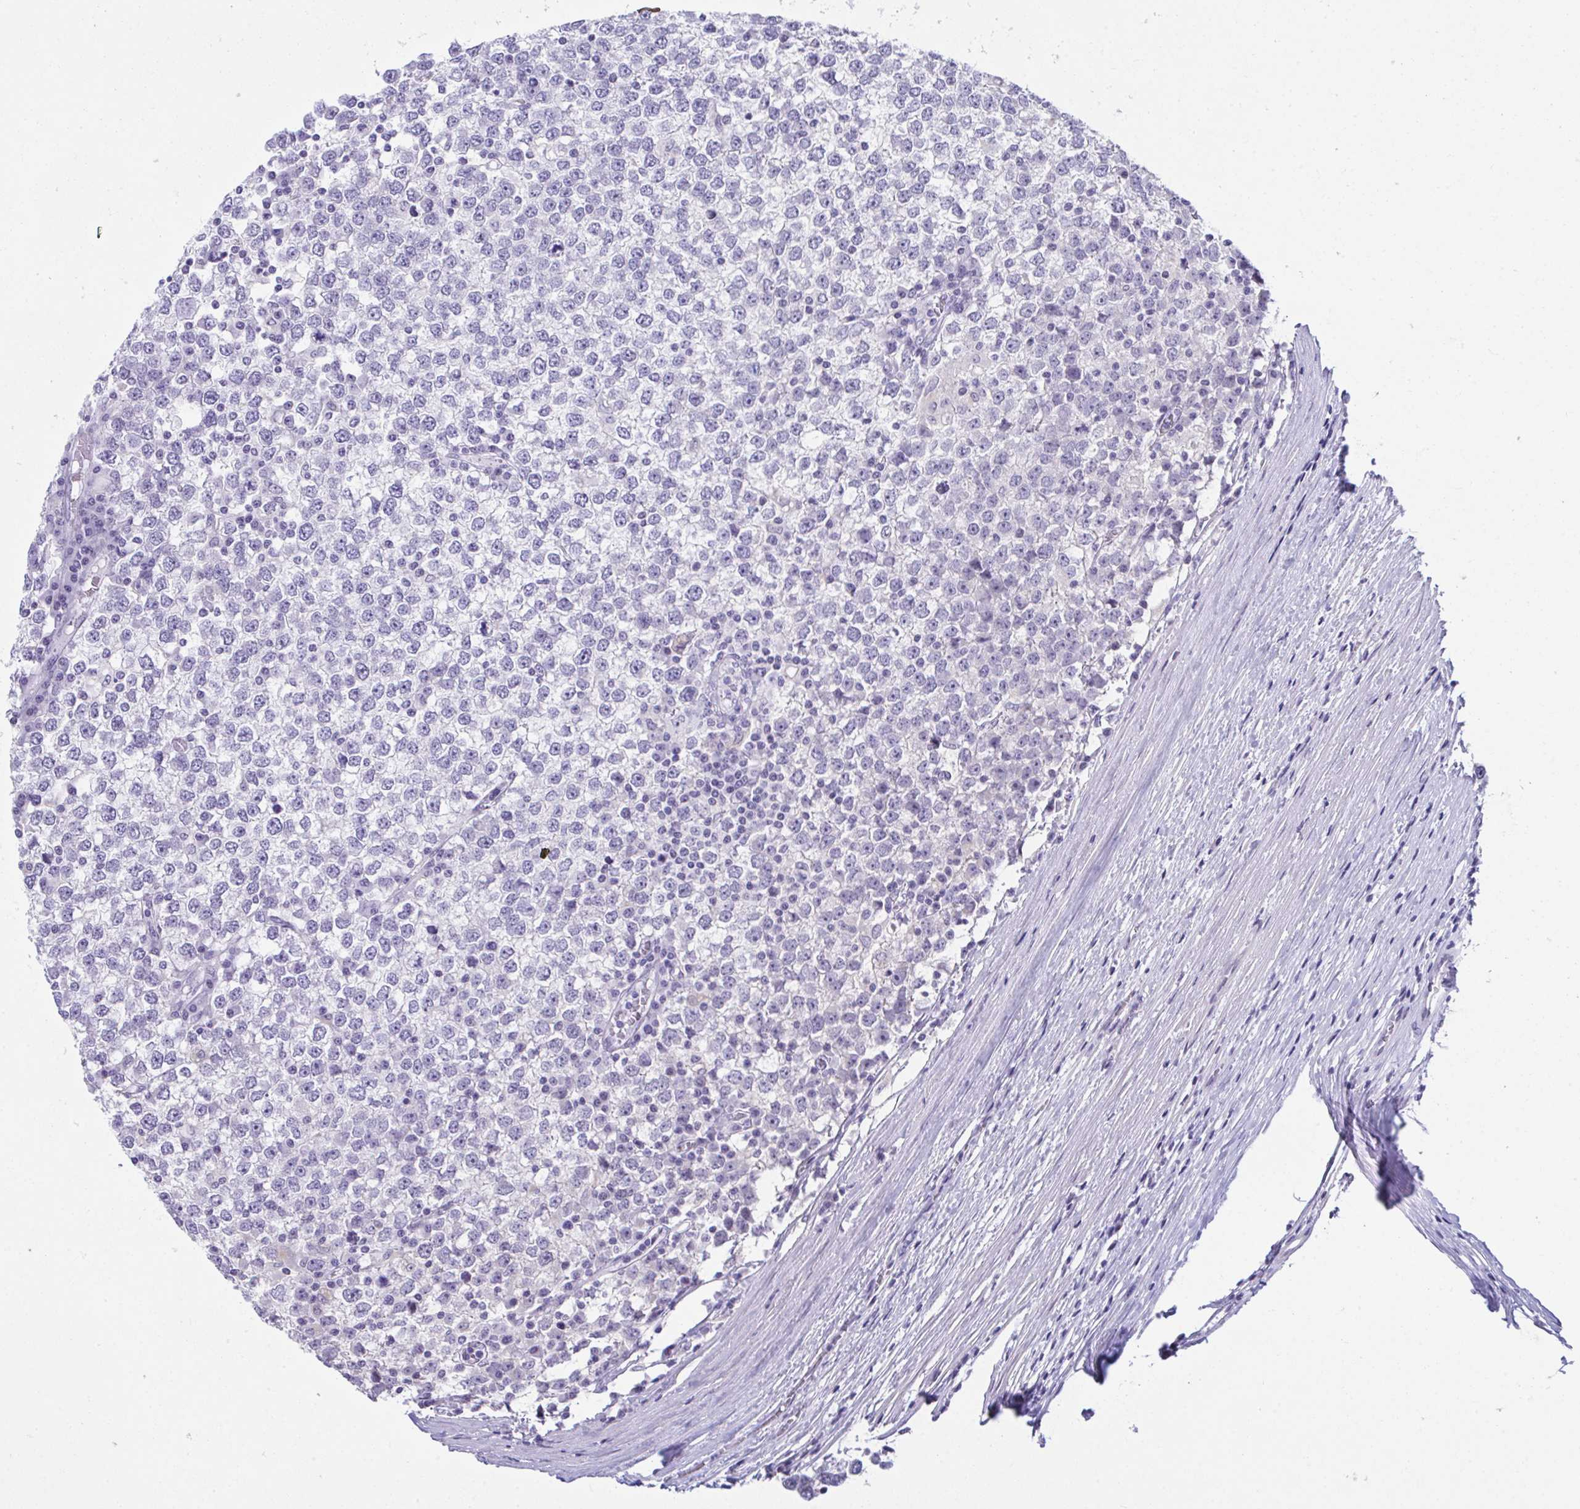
{"staining": {"intensity": "negative", "quantity": "none", "location": "none"}, "tissue": "testis cancer", "cell_type": "Tumor cells", "image_type": "cancer", "snomed": [{"axis": "morphology", "description": "Seminoma, NOS"}, {"axis": "topography", "description": "Testis"}], "caption": "The photomicrograph displays no staining of tumor cells in testis cancer (seminoma).", "gene": "ATP6V0D2", "patient": {"sex": "male", "age": 65}}